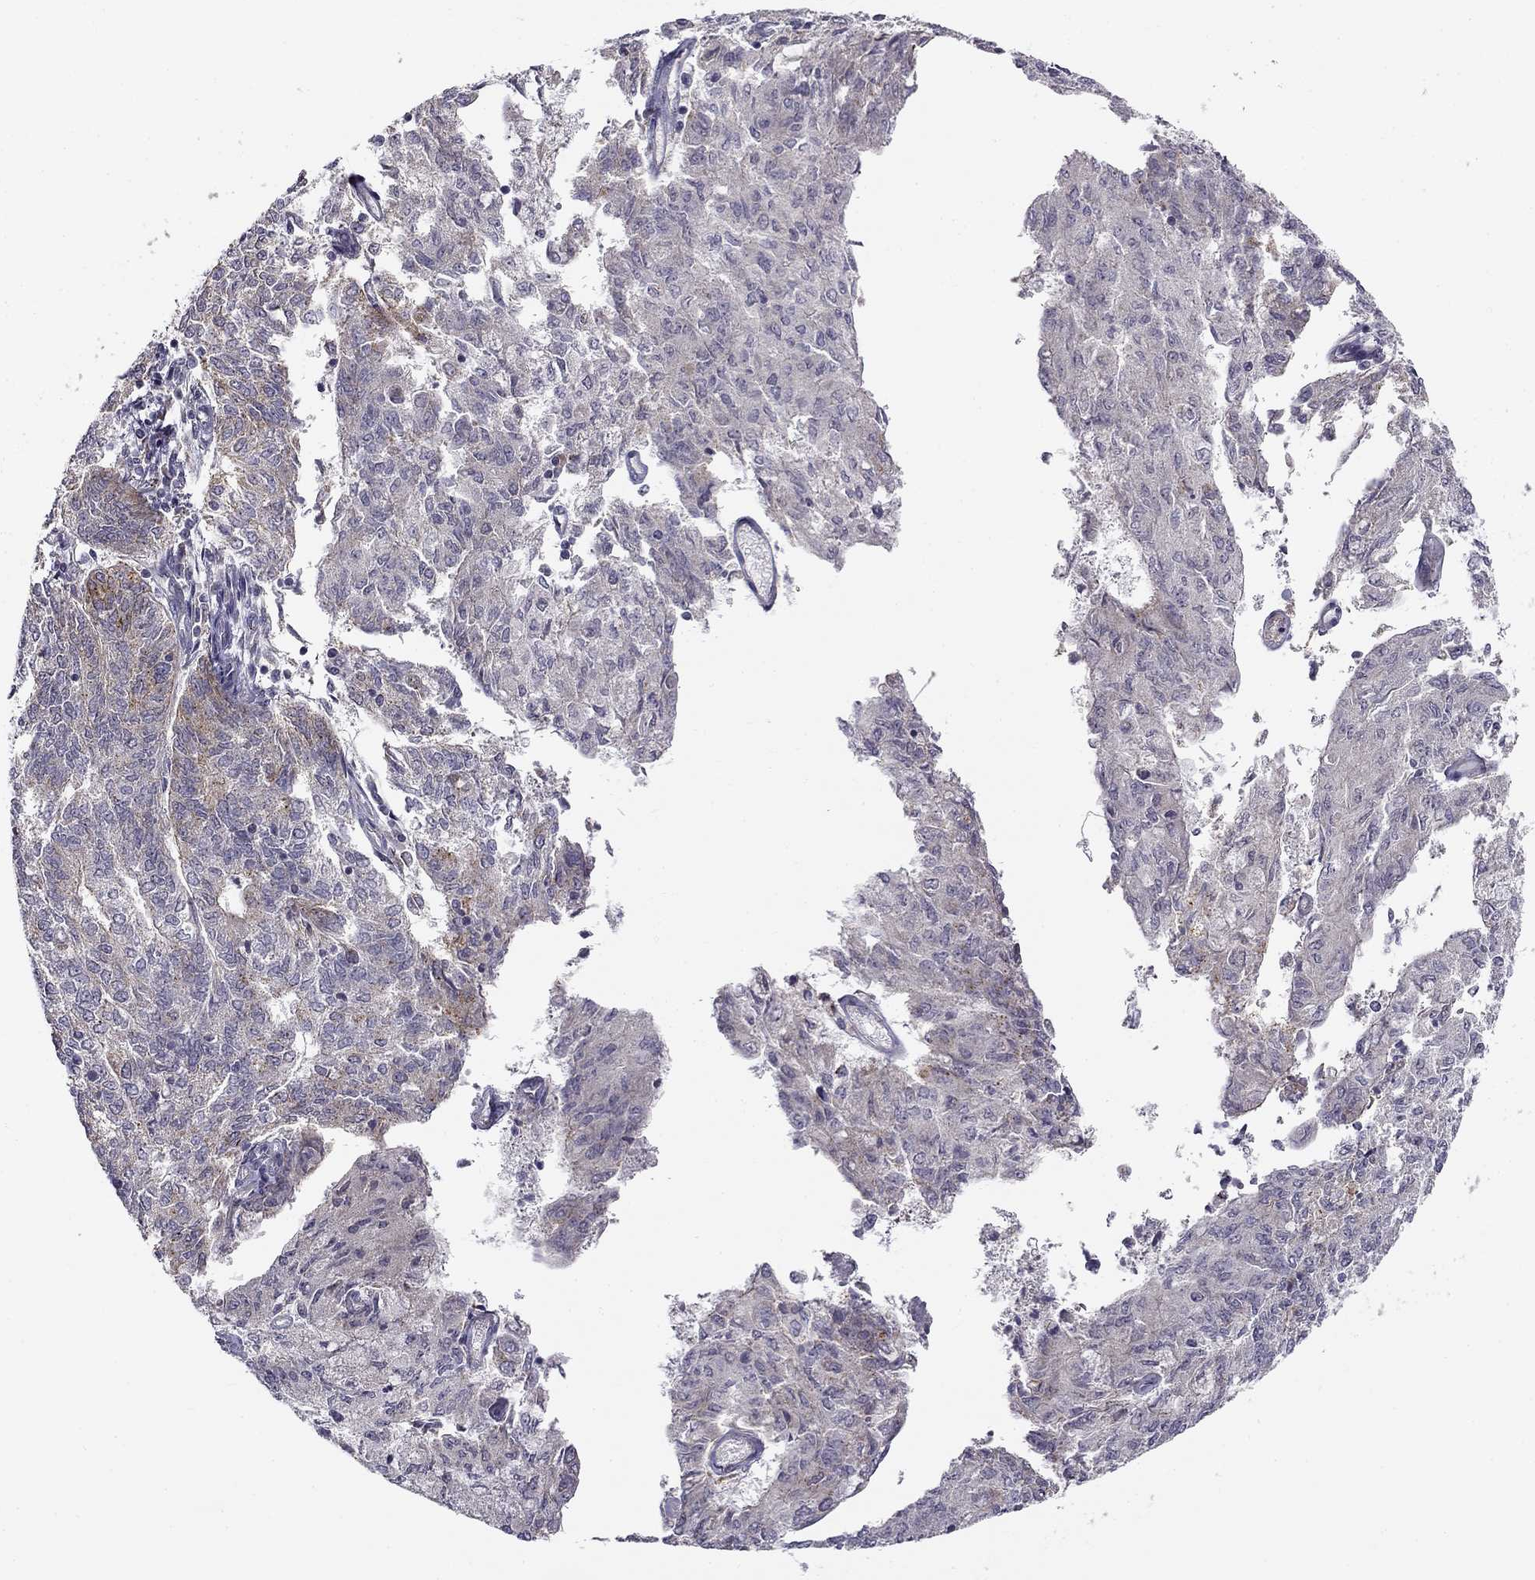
{"staining": {"intensity": "strong", "quantity": "<25%", "location": "cytoplasmic/membranous"}, "tissue": "endometrial cancer", "cell_type": "Tumor cells", "image_type": "cancer", "snomed": [{"axis": "morphology", "description": "Adenocarcinoma, NOS"}, {"axis": "topography", "description": "Endometrium"}], "caption": "Endometrial cancer (adenocarcinoma) was stained to show a protein in brown. There is medium levels of strong cytoplasmic/membranous expression in about <25% of tumor cells.", "gene": "CNR1", "patient": {"sex": "female", "age": 82}}